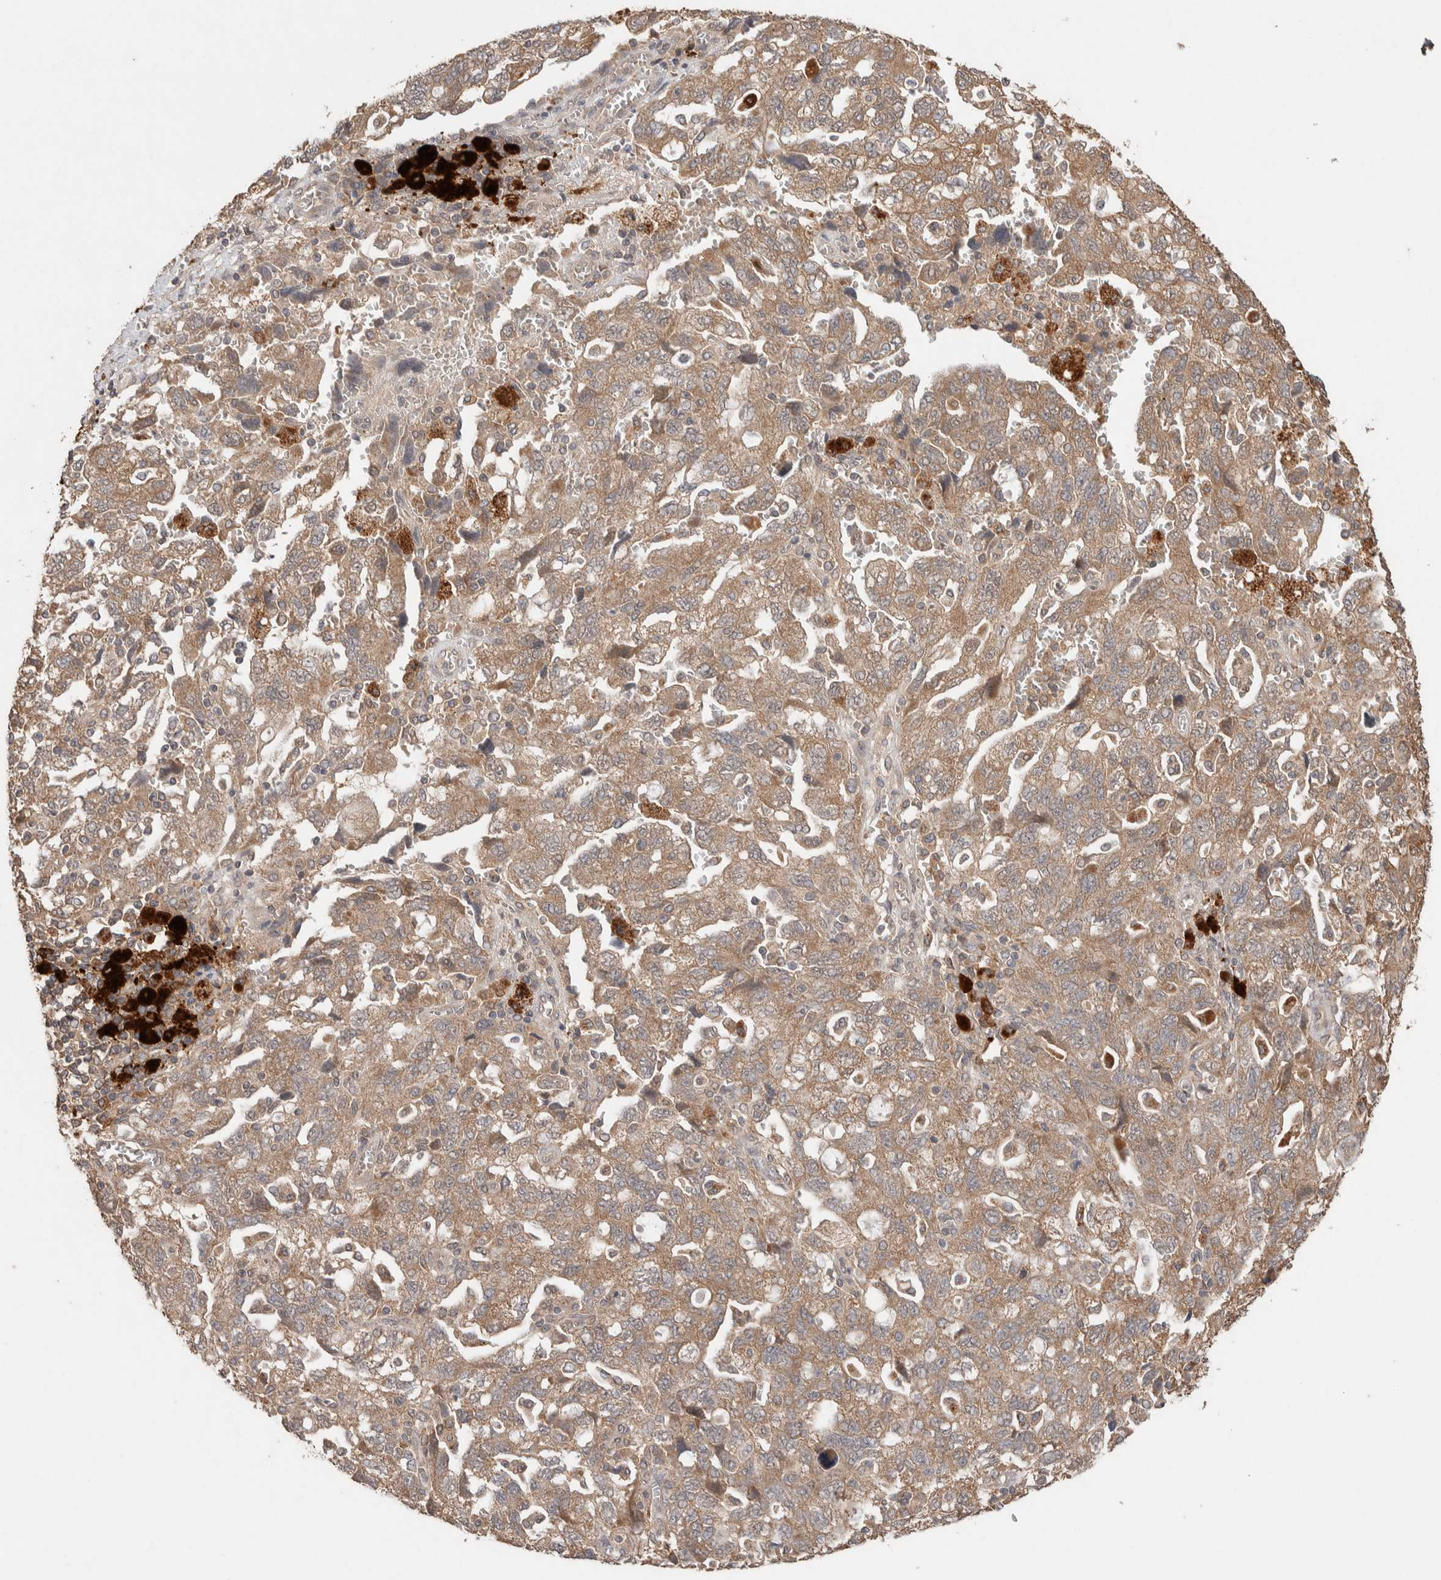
{"staining": {"intensity": "moderate", "quantity": ">75%", "location": "cytoplasmic/membranous"}, "tissue": "ovarian cancer", "cell_type": "Tumor cells", "image_type": "cancer", "snomed": [{"axis": "morphology", "description": "Carcinoma, NOS"}, {"axis": "morphology", "description": "Cystadenocarcinoma, serous, NOS"}, {"axis": "topography", "description": "Ovary"}], "caption": "Immunohistochemistry (IHC) photomicrograph of serous cystadenocarcinoma (ovarian) stained for a protein (brown), which exhibits medium levels of moderate cytoplasmic/membranous staining in approximately >75% of tumor cells.", "gene": "KCNJ5", "patient": {"sex": "female", "age": 69}}